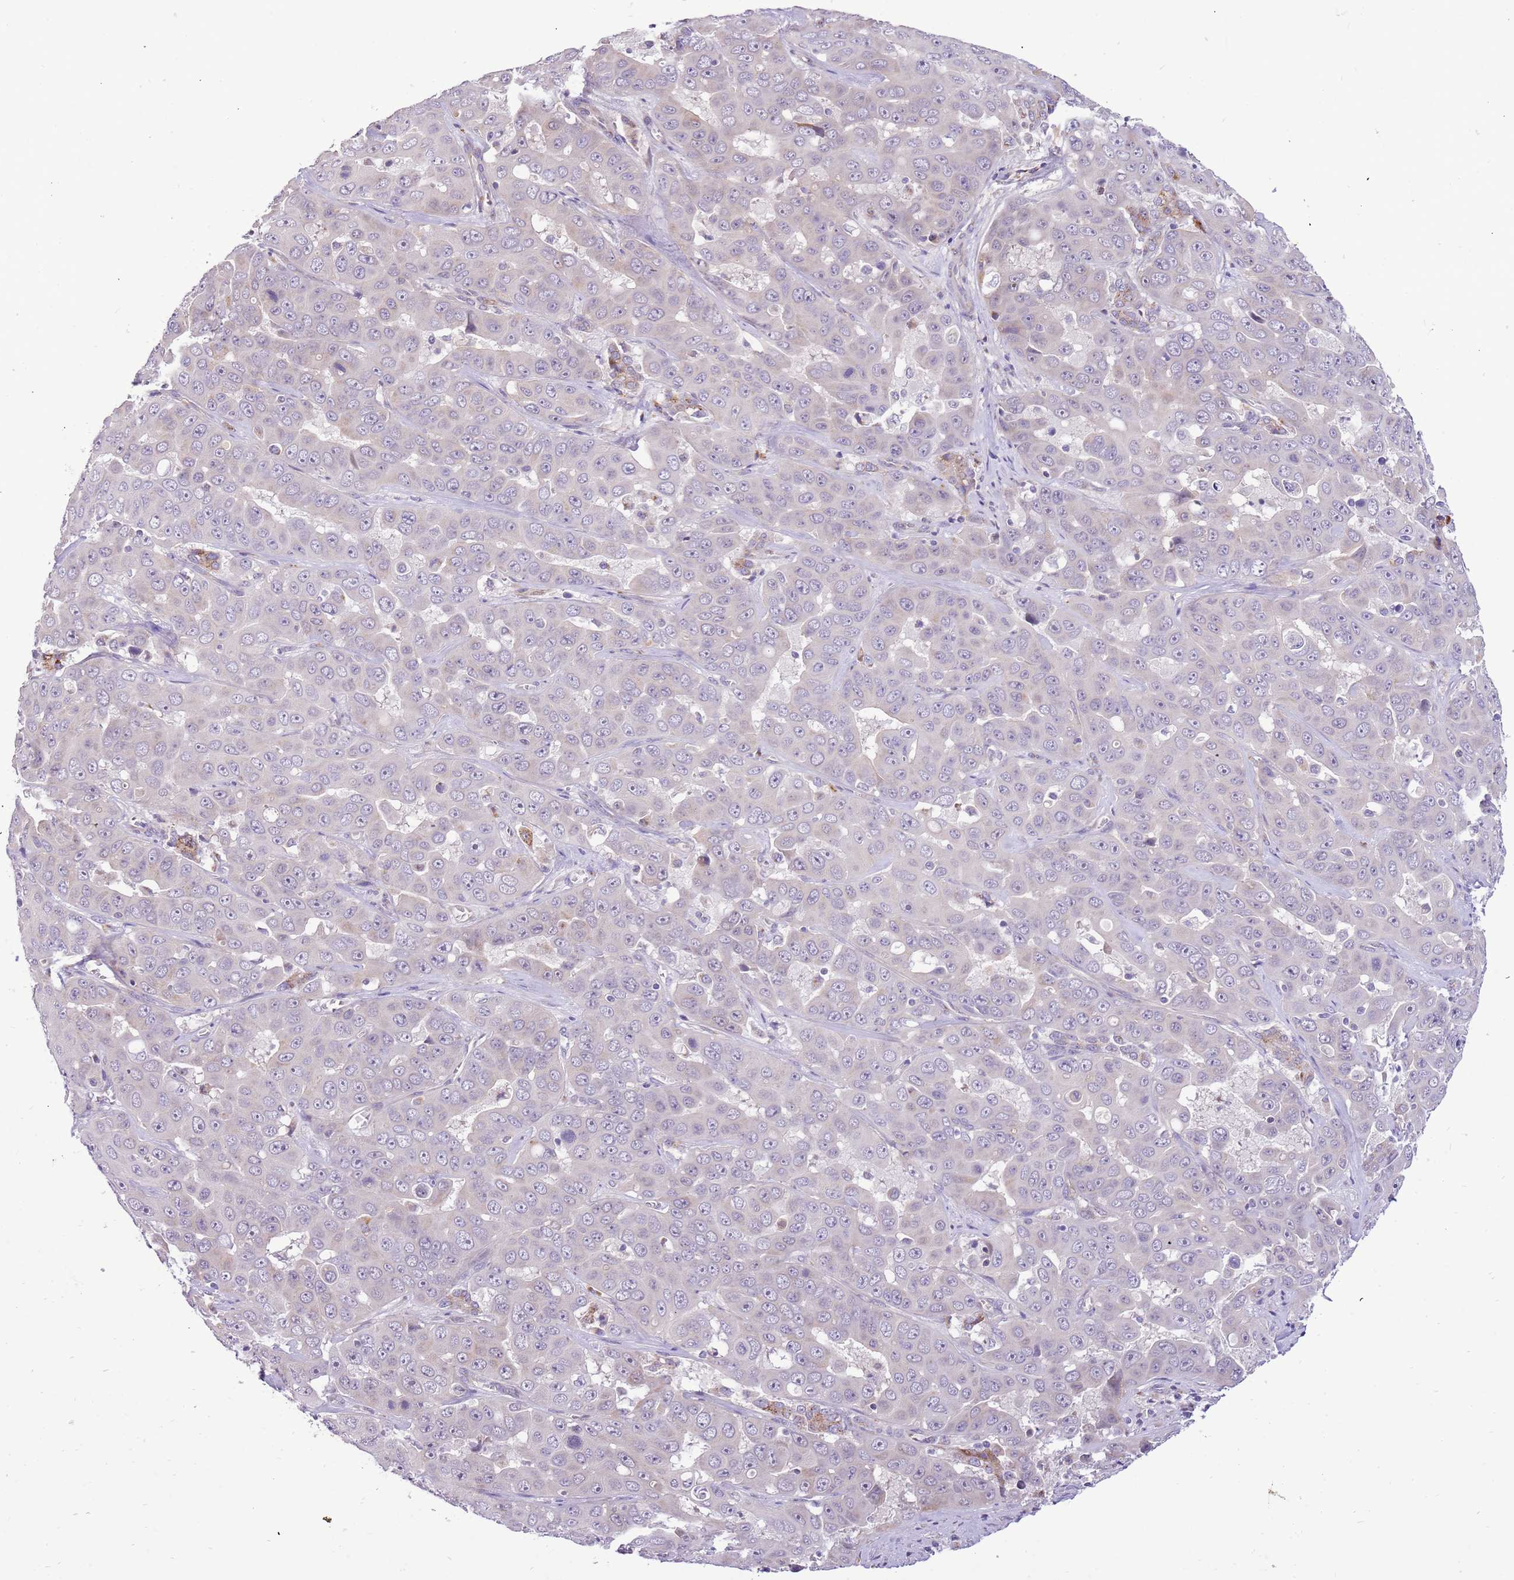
{"staining": {"intensity": "negative", "quantity": "none", "location": "none"}, "tissue": "liver cancer", "cell_type": "Tumor cells", "image_type": "cancer", "snomed": [{"axis": "morphology", "description": "Cholangiocarcinoma"}, {"axis": "topography", "description": "Liver"}], "caption": "The IHC micrograph has no significant positivity in tumor cells of liver cancer (cholangiocarcinoma) tissue.", "gene": "COX17", "patient": {"sex": "female", "age": 52}}